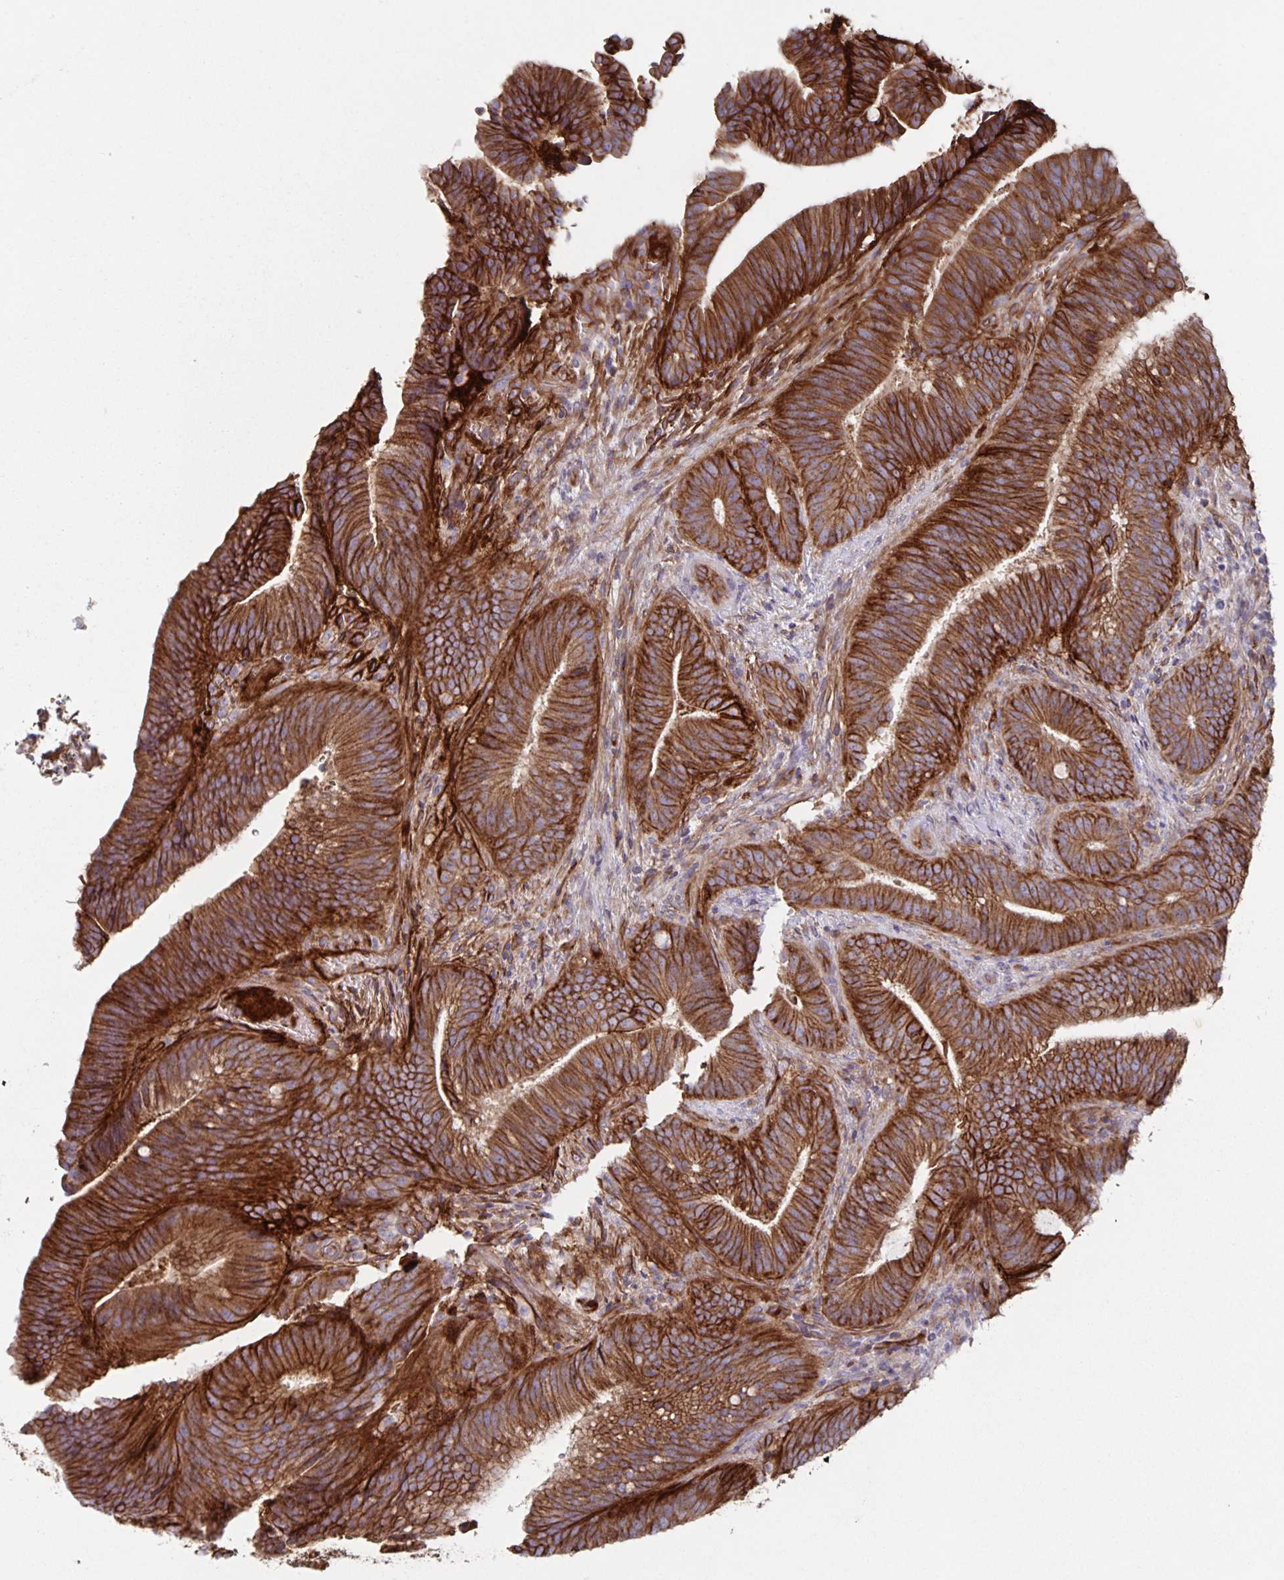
{"staining": {"intensity": "strong", "quantity": ">75%", "location": "cytoplasmic/membranous"}, "tissue": "colorectal cancer", "cell_type": "Tumor cells", "image_type": "cancer", "snomed": [{"axis": "morphology", "description": "Adenocarcinoma, NOS"}, {"axis": "topography", "description": "Colon"}], "caption": "An image of colorectal adenocarcinoma stained for a protein exhibits strong cytoplasmic/membranous brown staining in tumor cells.", "gene": "ITGA2", "patient": {"sex": "female", "age": 43}}